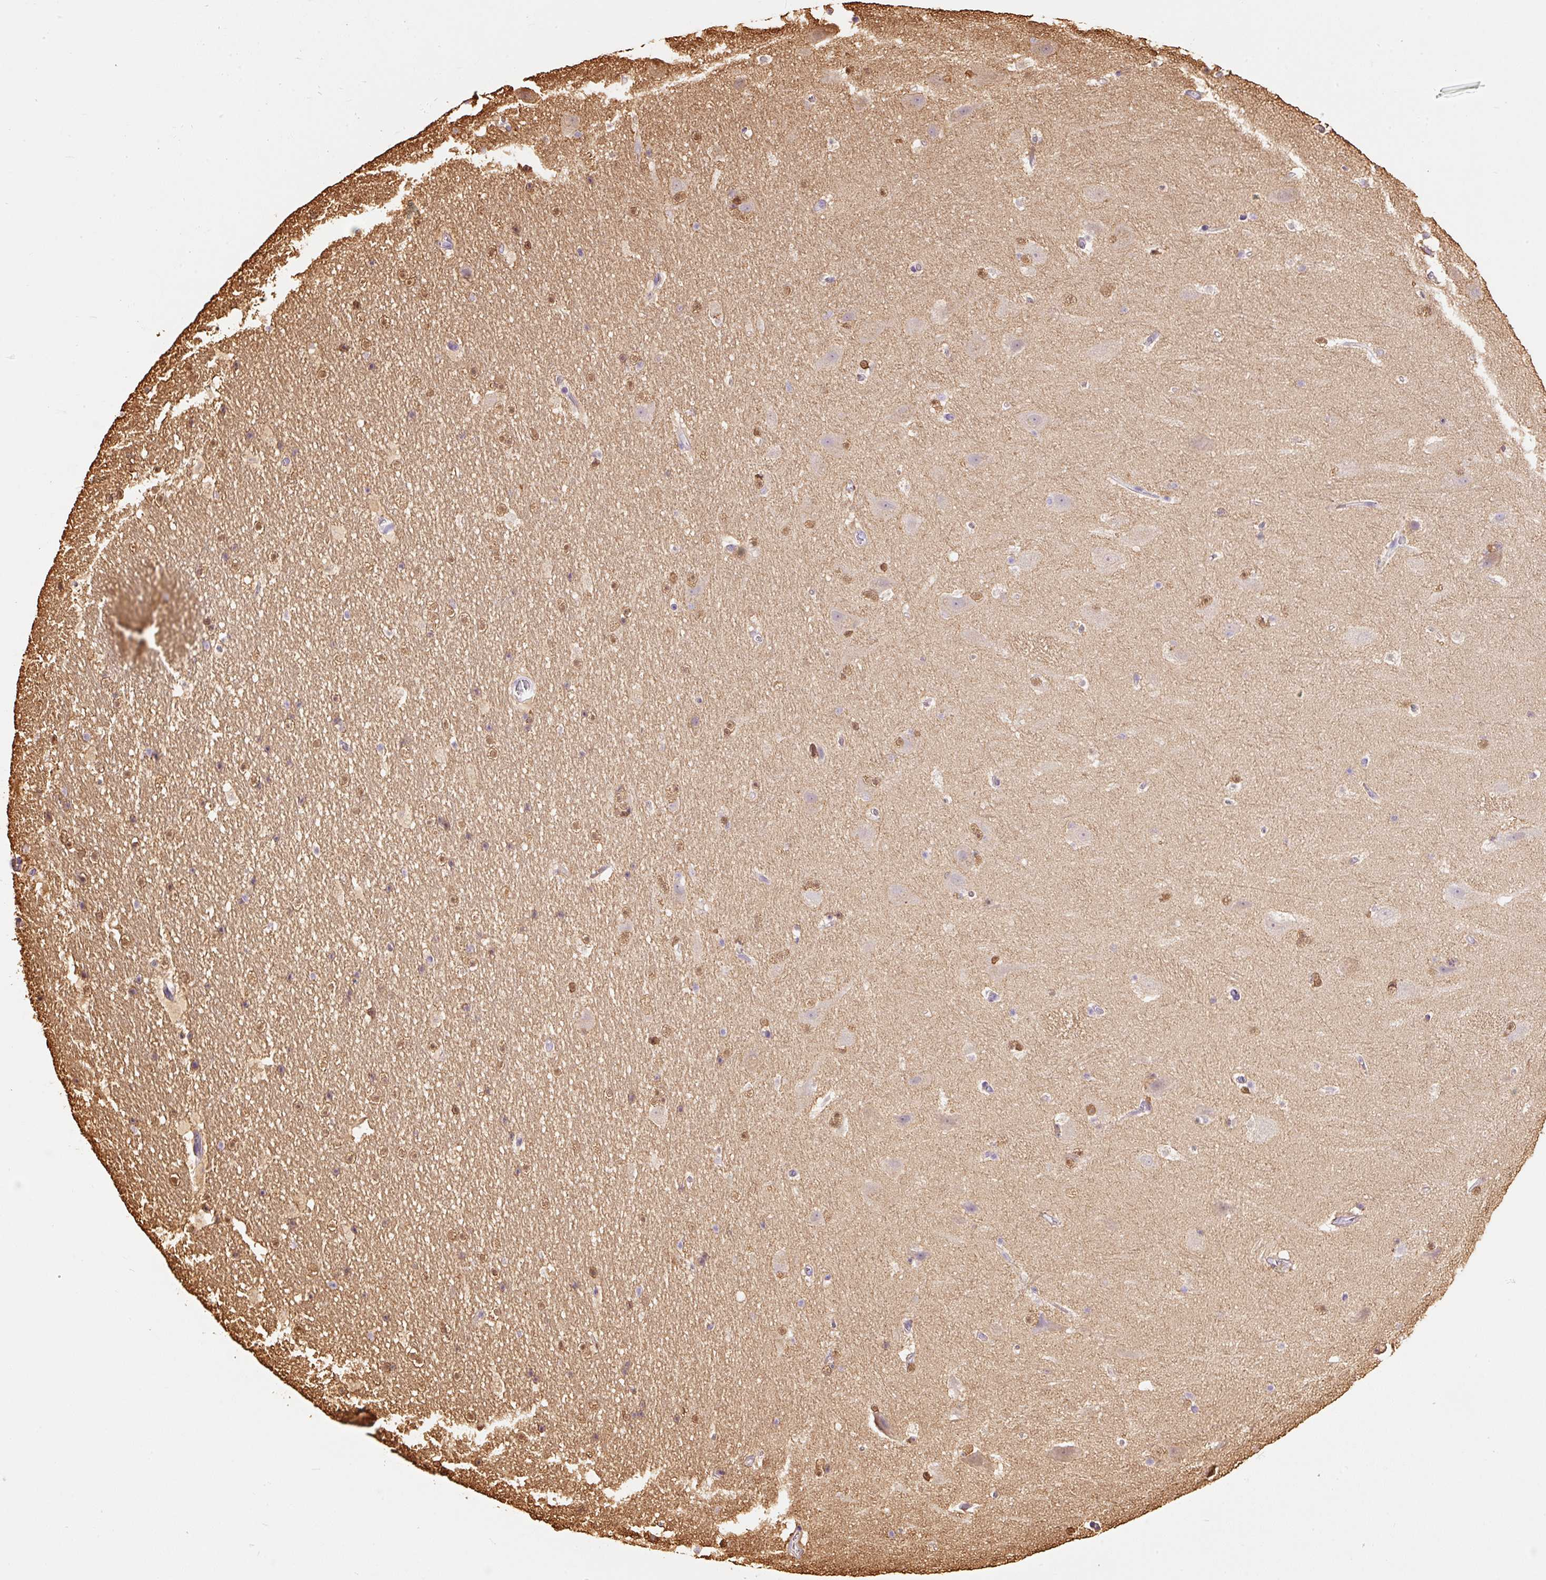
{"staining": {"intensity": "moderate", "quantity": "<25%", "location": "nuclear"}, "tissue": "hippocampus", "cell_type": "Glial cells", "image_type": "normal", "snomed": [{"axis": "morphology", "description": "Normal tissue, NOS"}, {"axis": "topography", "description": "Hippocampus"}], "caption": "This is a micrograph of immunohistochemistry (IHC) staining of normal hippocampus, which shows moderate expression in the nuclear of glial cells.", "gene": "ENSG00000249624", "patient": {"sex": "male", "age": 37}}